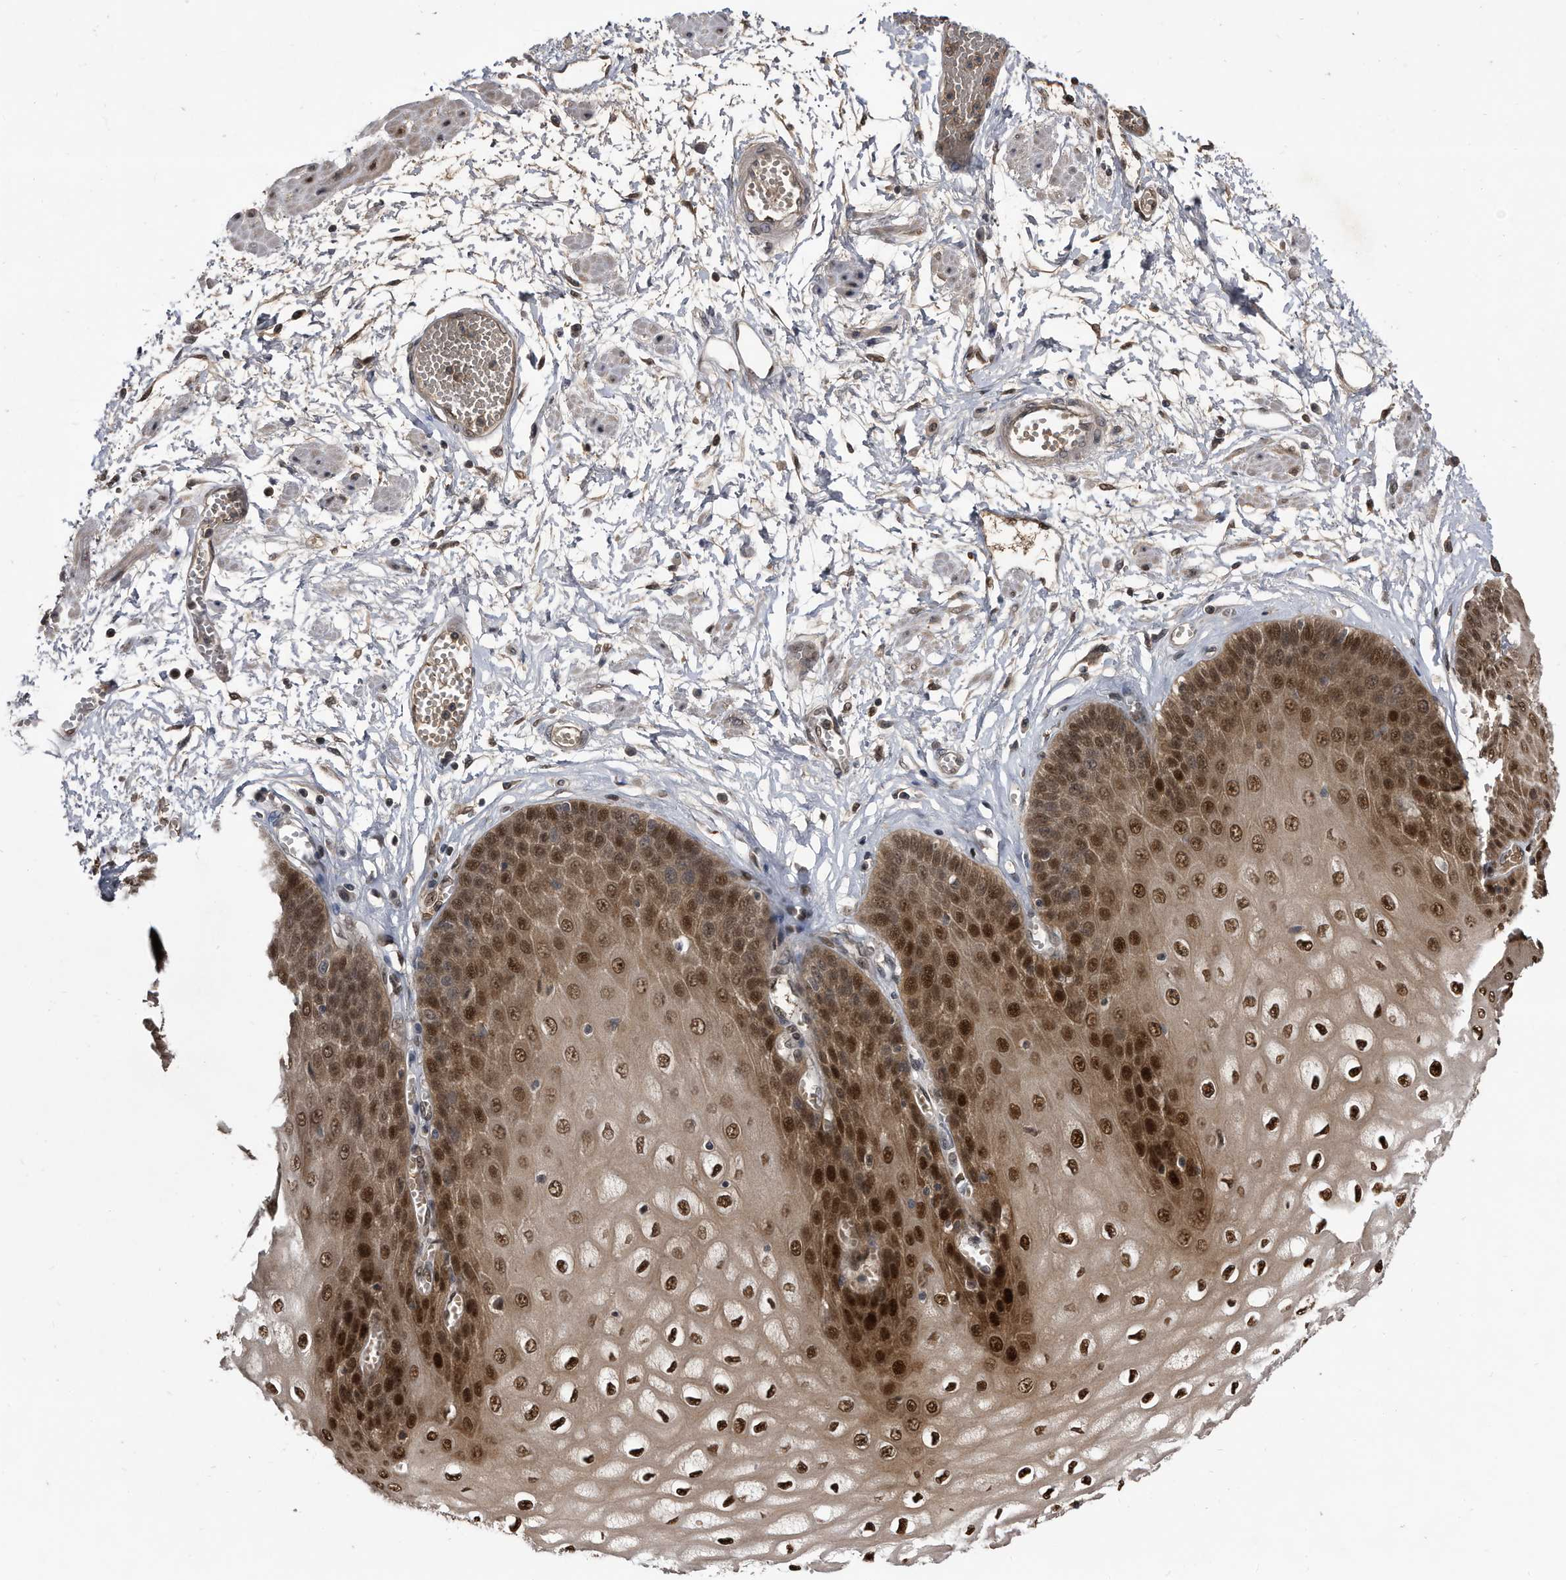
{"staining": {"intensity": "strong", "quantity": ">75%", "location": "cytoplasmic/membranous,nuclear"}, "tissue": "esophagus", "cell_type": "Squamous epithelial cells", "image_type": "normal", "snomed": [{"axis": "morphology", "description": "Normal tissue, NOS"}, {"axis": "topography", "description": "Esophagus"}], "caption": "About >75% of squamous epithelial cells in benign esophagus reveal strong cytoplasmic/membranous,nuclear protein staining as visualized by brown immunohistochemical staining.", "gene": "RAD23B", "patient": {"sex": "male", "age": 60}}